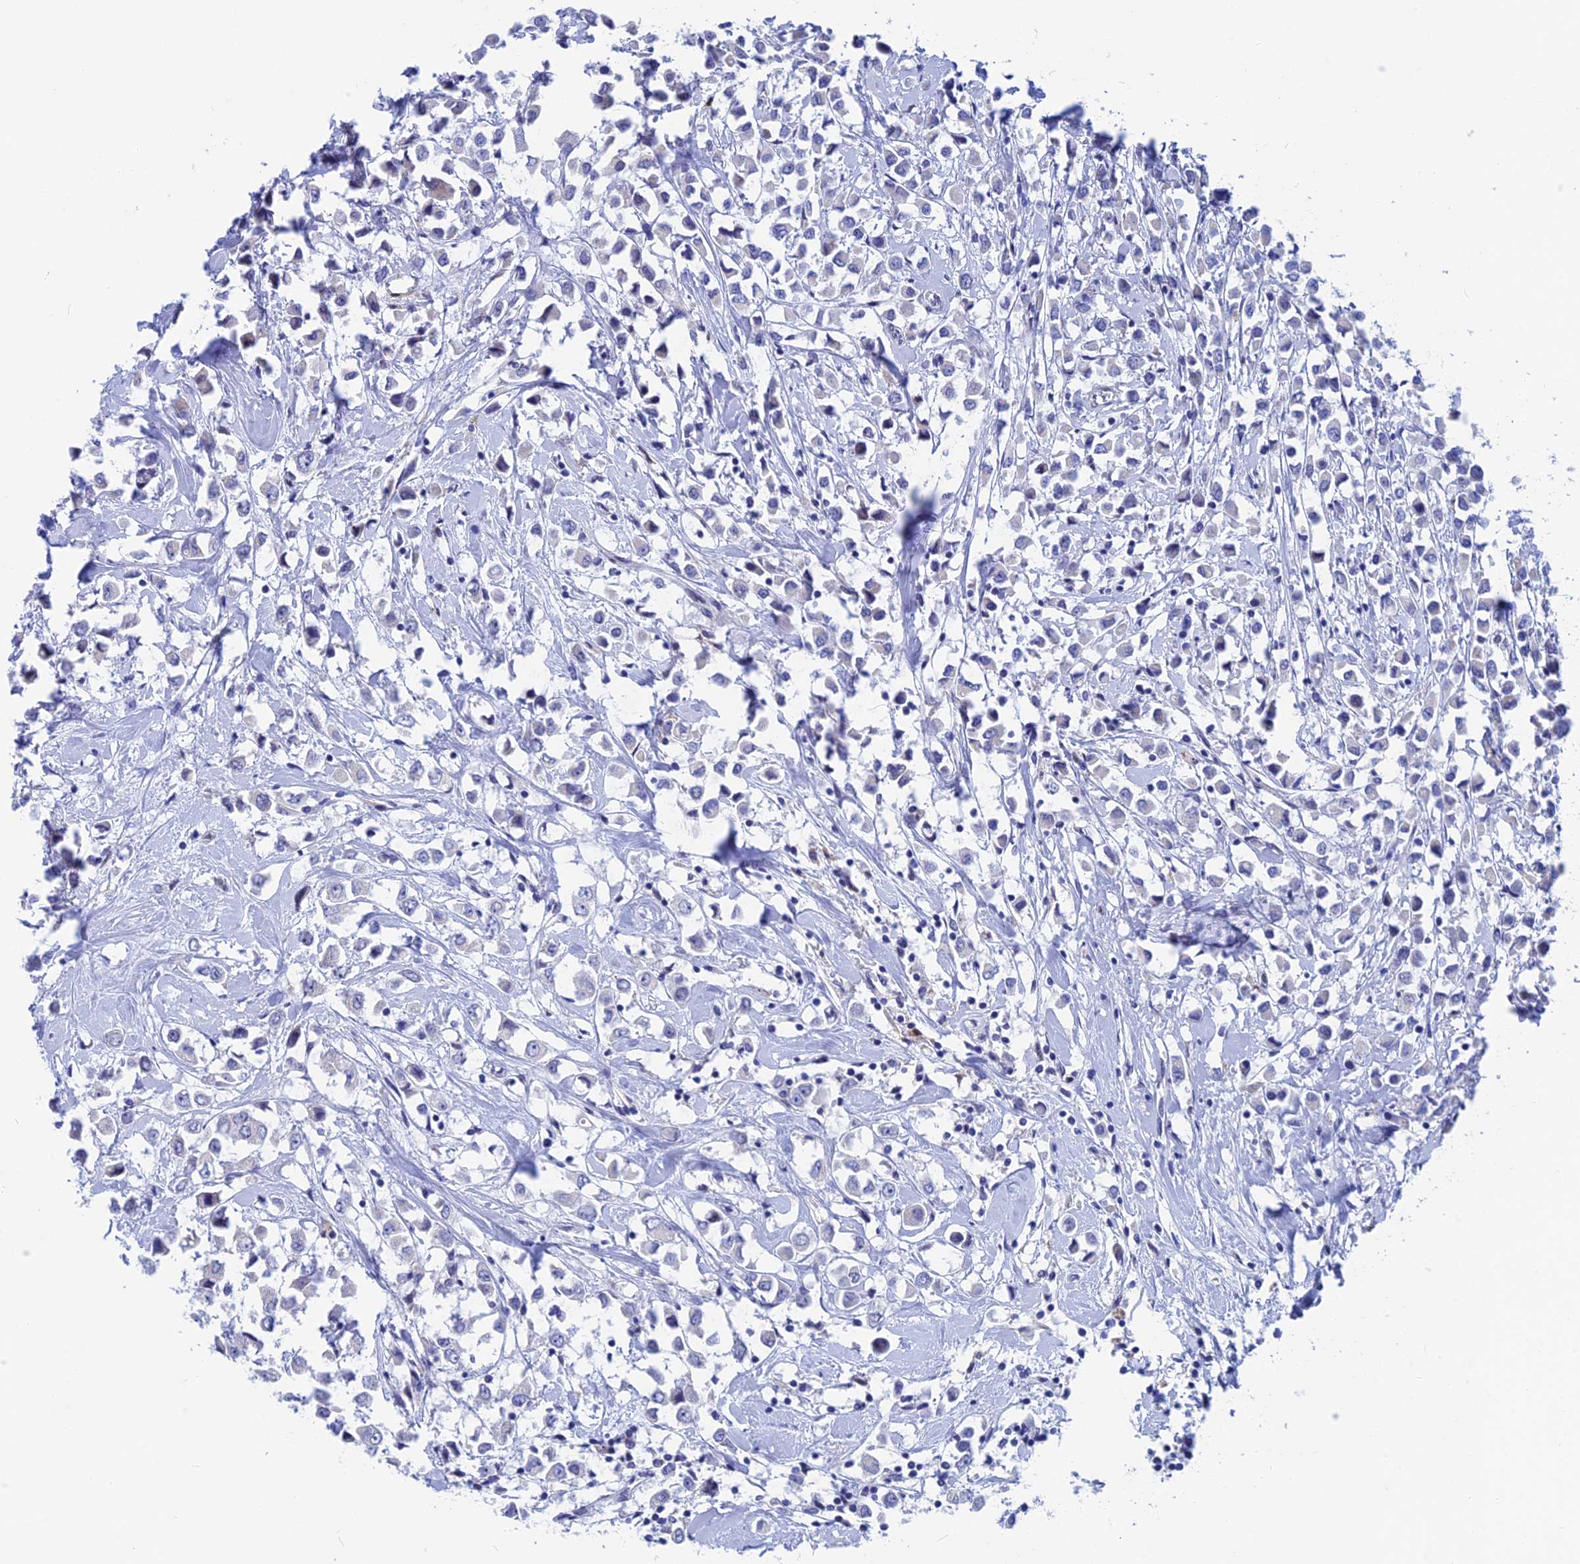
{"staining": {"intensity": "negative", "quantity": "none", "location": "none"}, "tissue": "breast cancer", "cell_type": "Tumor cells", "image_type": "cancer", "snomed": [{"axis": "morphology", "description": "Duct carcinoma"}, {"axis": "topography", "description": "Breast"}], "caption": "The IHC histopathology image has no significant staining in tumor cells of breast cancer (invasive ductal carcinoma) tissue.", "gene": "WDR83", "patient": {"sex": "female", "age": 61}}